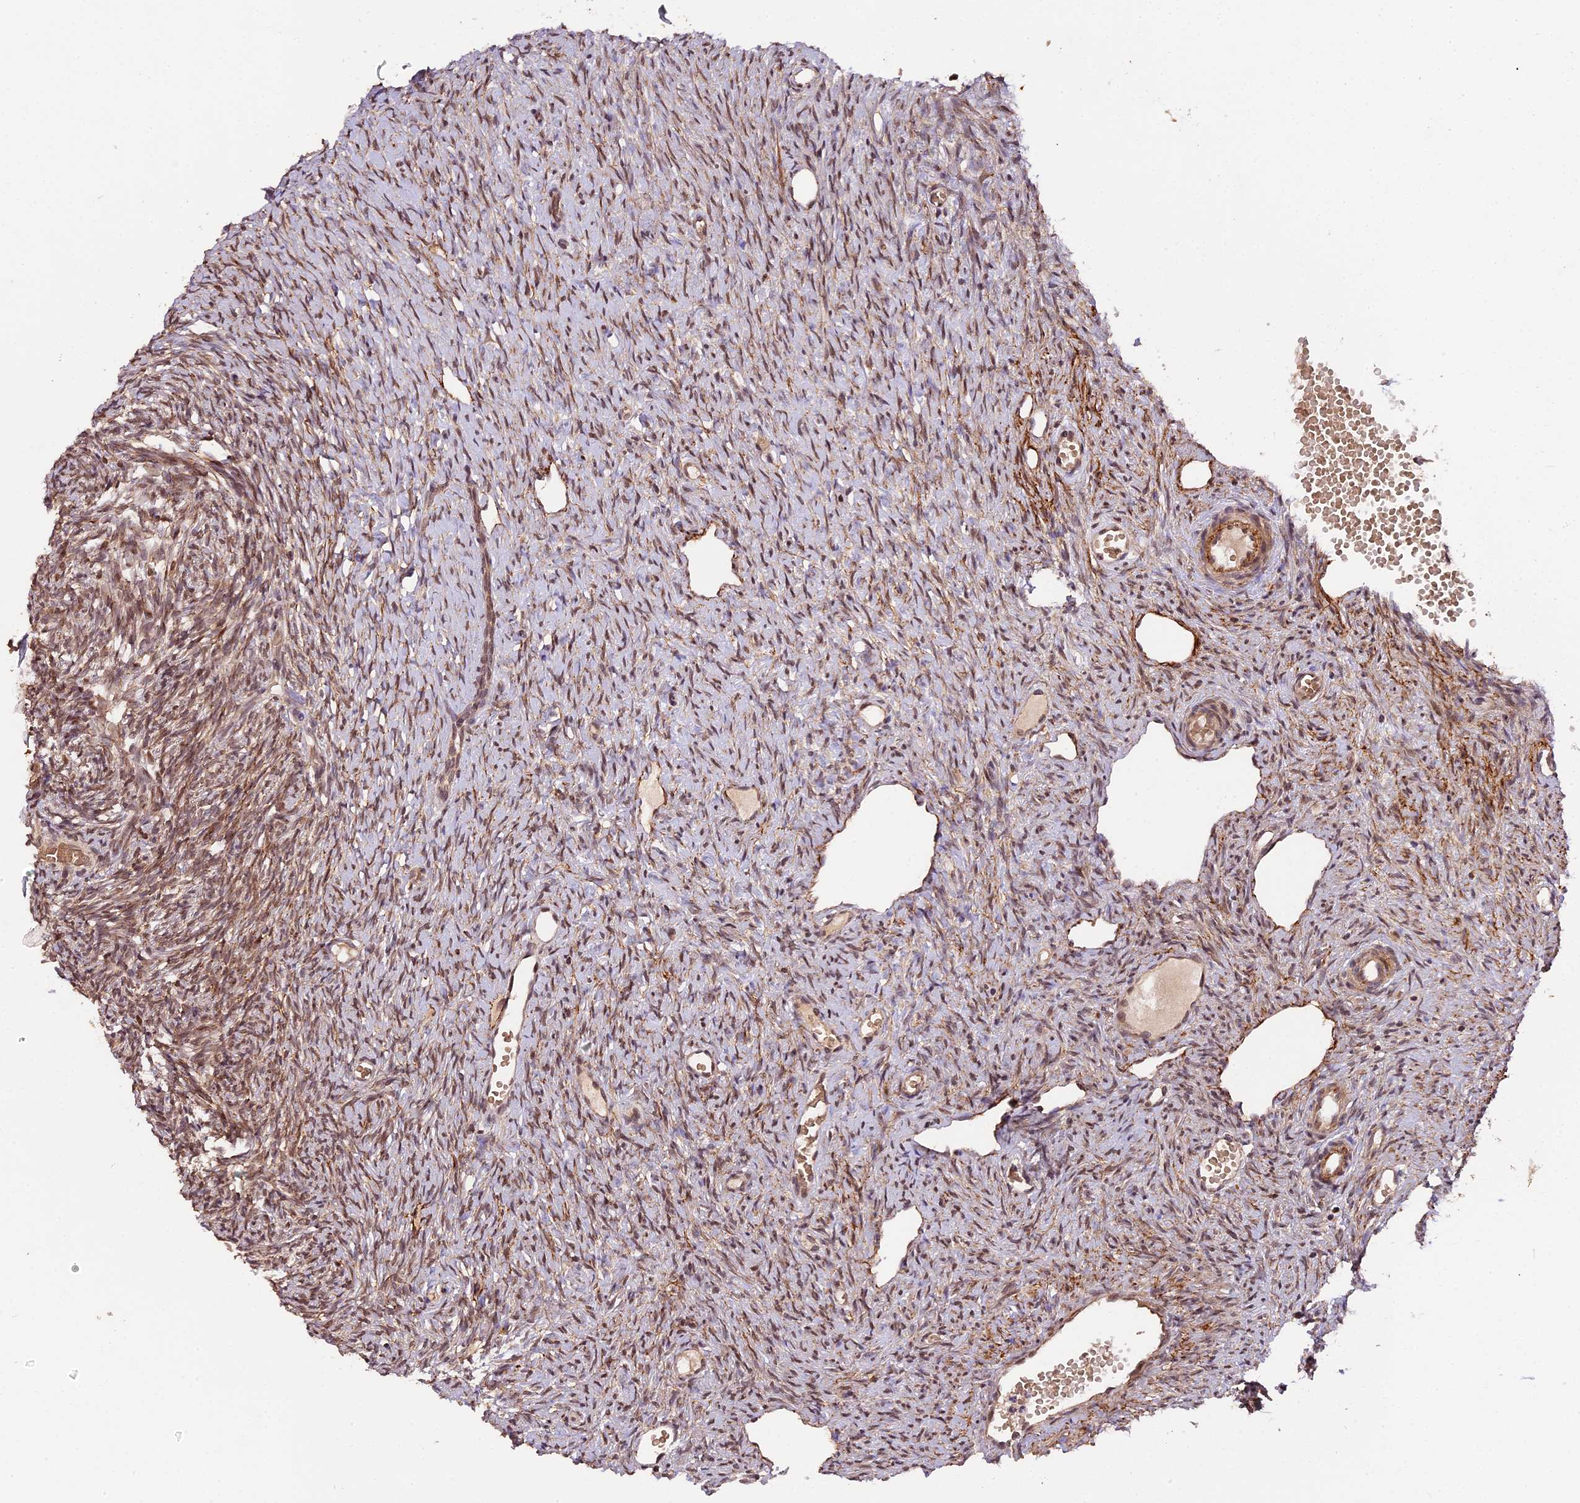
{"staining": {"intensity": "moderate", "quantity": ">75%", "location": "nuclear"}, "tissue": "ovary", "cell_type": "Ovarian stroma cells", "image_type": "normal", "snomed": [{"axis": "morphology", "description": "Normal tissue, NOS"}, {"axis": "topography", "description": "Ovary"}], "caption": "Immunohistochemistry histopathology image of benign human ovary stained for a protein (brown), which displays medium levels of moderate nuclear expression in approximately >75% of ovarian stroma cells.", "gene": "ZNF480", "patient": {"sex": "female", "age": 51}}